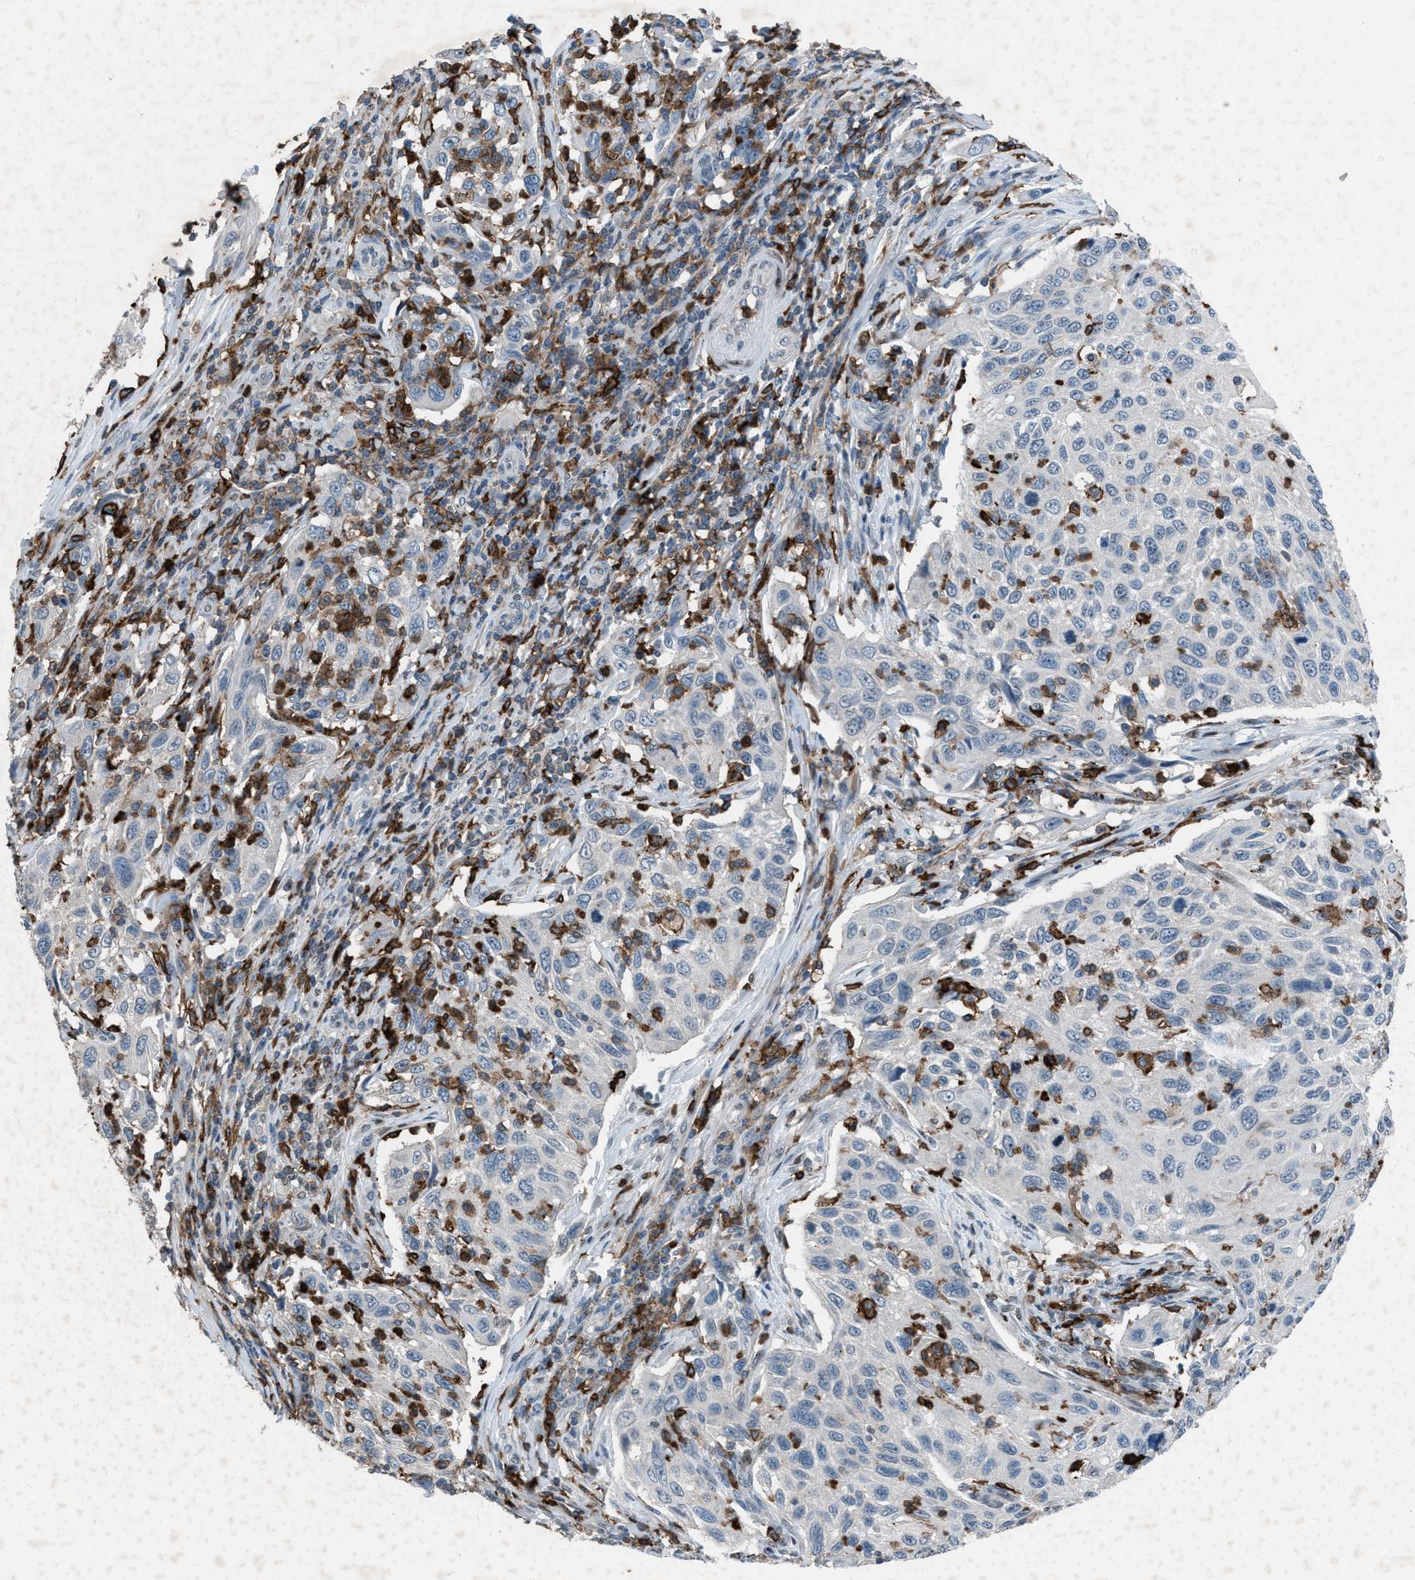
{"staining": {"intensity": "negative", "quantity": "none", "location": "none"}, "tissue": "cervical cancer", "cell_type": "Tumor cells", "image_type": "cancer", "snomed": [{"axis": "morphology", "description": "Squamous cell carcinoma, NOS"}, {"axis": "topography", "description": "Cervix"}], "caption": "IHC image of neoplastic tissue: human cervical cancer stained with DAB reveals no significant protein staining in tumor cells.", "gene": "FCER1G", "patient": {"sex": "female", "age": 70}}